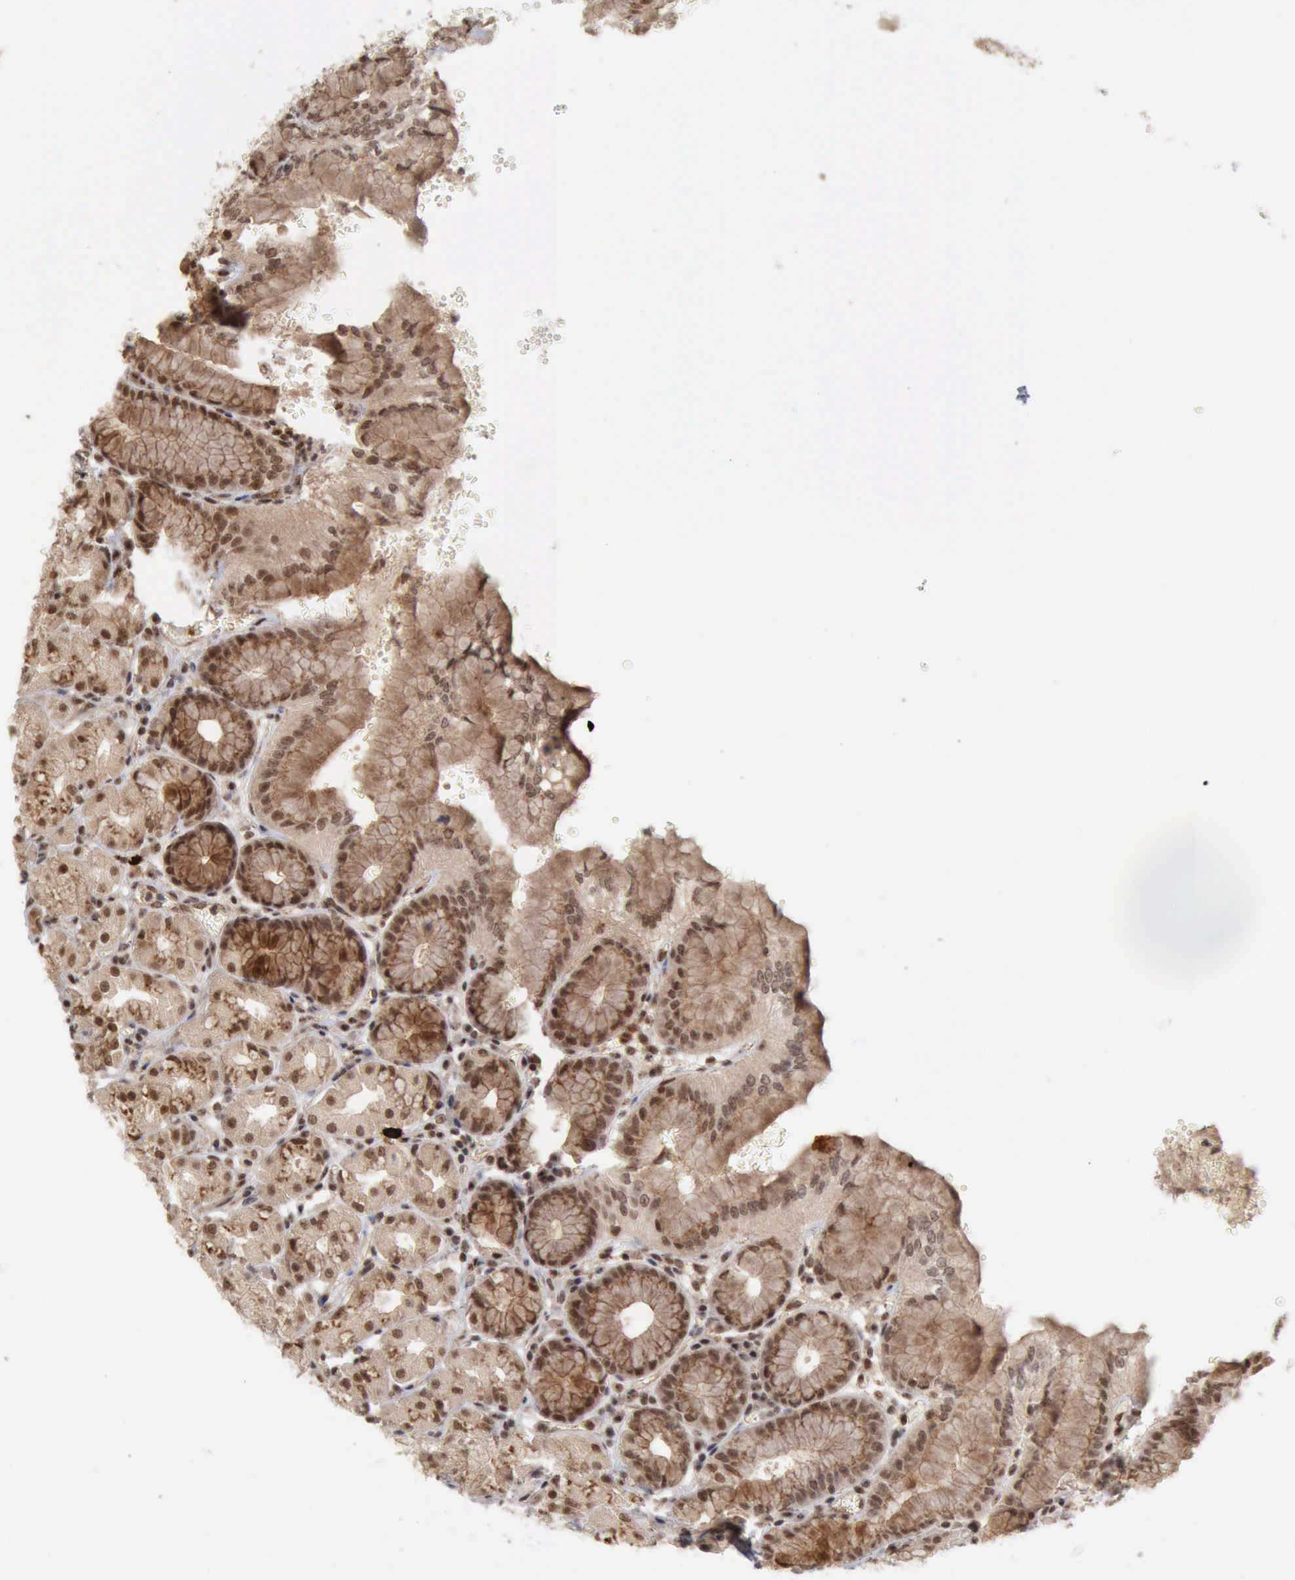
{"staining": {"intensity": "moderate", "quantity": ">75%", "location": "cytoplasmic/membranous,nuclear"}, "tissue": "stomach", "cell_type": "Glandular cells", "image_type": "normal", "snomed": [{"axis": "morphology", "description": "Normal tissue, NOS"}, {"axis": "topography", "description": "Stomach, upper"}, {"axis": "topography", "description": "Stomach"}], "caption": "Protein staining displays moderate cytoplasmic/membranous,nuclear positivity in approximately >75% of glandular cells in normal stomach.", "gene": "CDKN2A", "patient": {"sex": "male", "age": 76}}